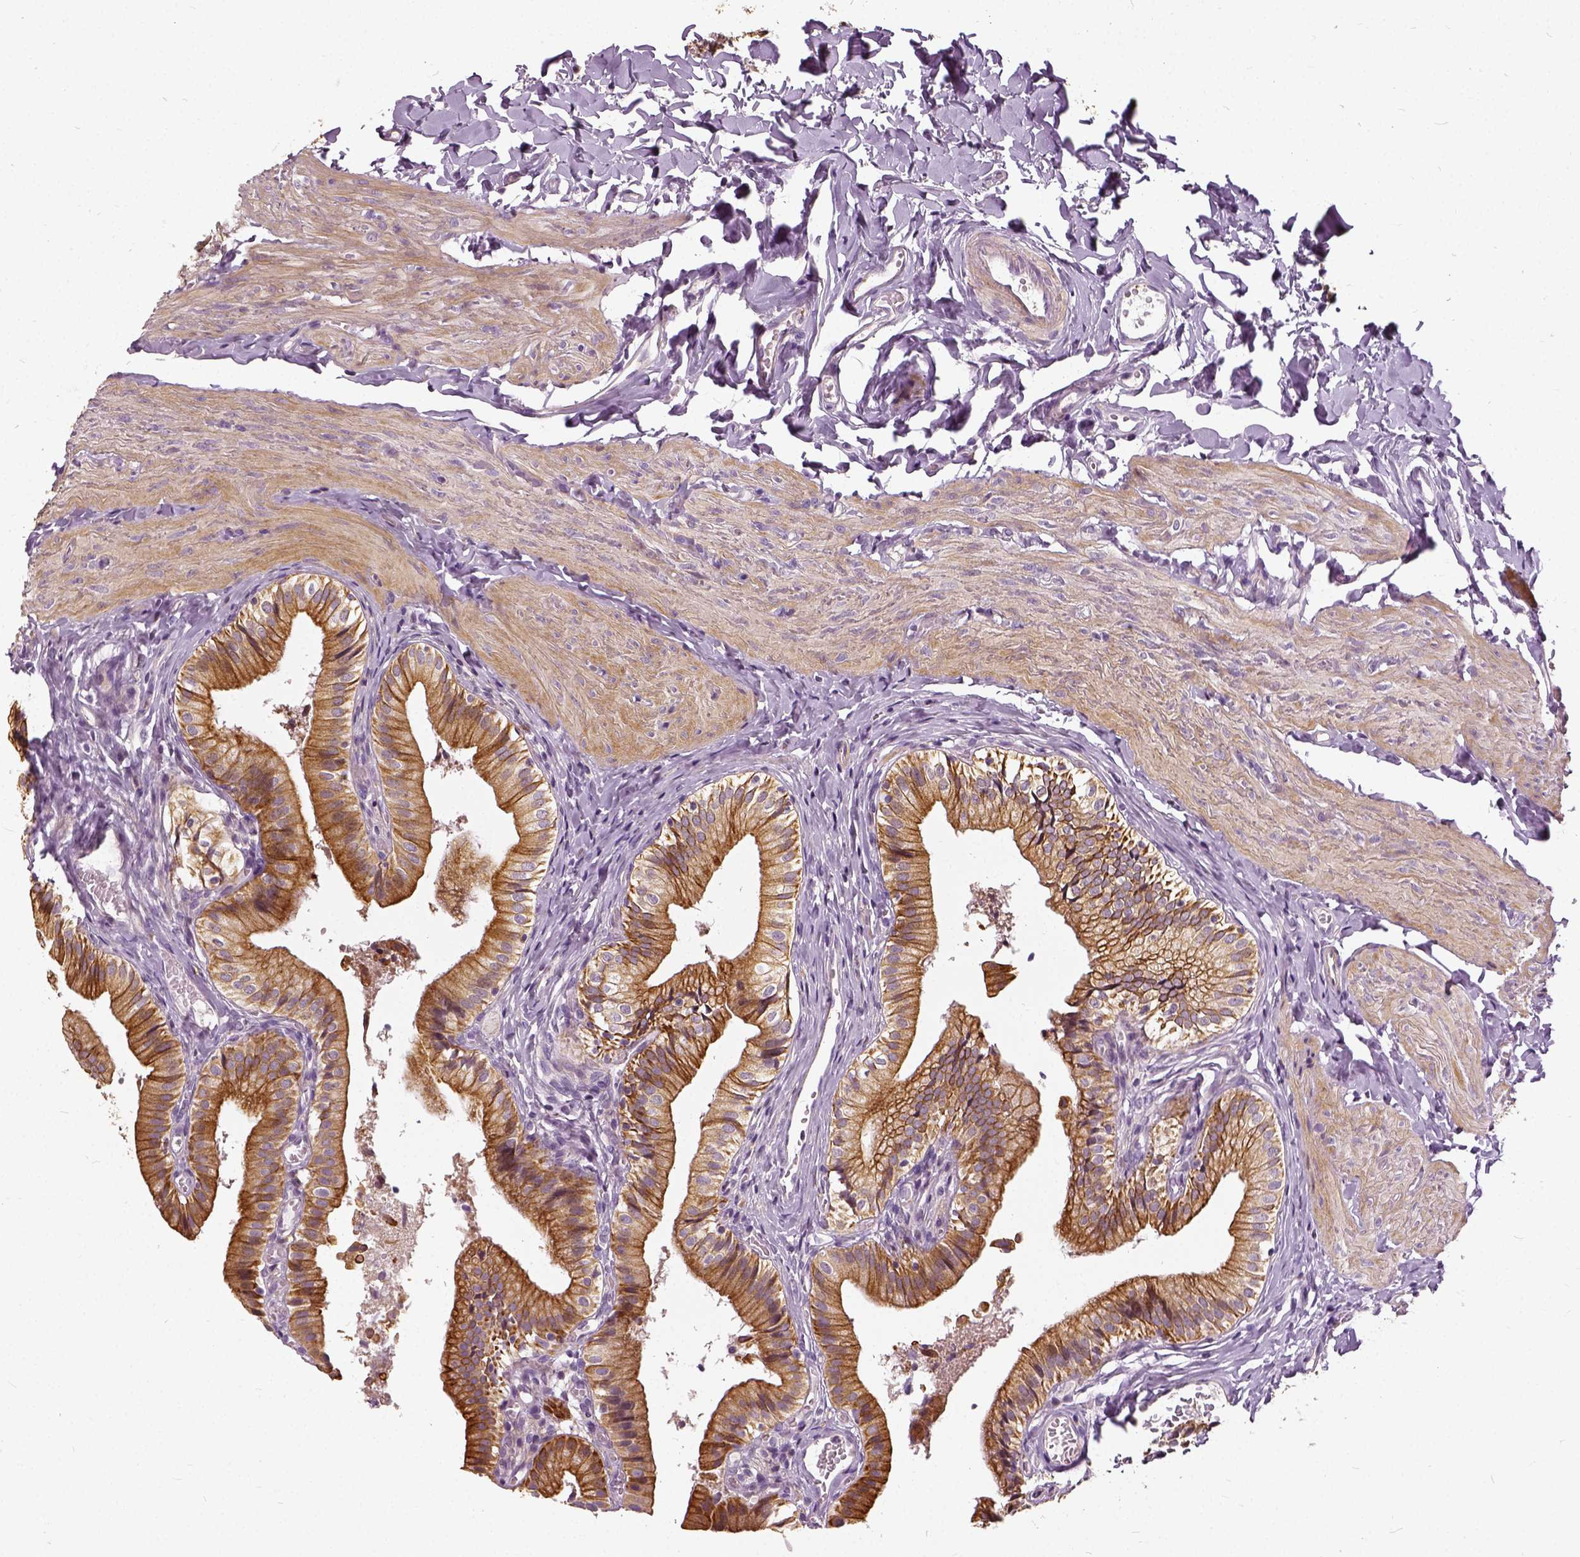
{"staining": {"intensity": "strong", "quantity": ">75%", "location": "cytoplasmic/membranous"}, "tissue": "gallbladder", "cell_type": "Glandular cells", "image_type": "normal", "snomed": [{"axis": "morphology", "description": "Normal tissue, NOS"}, {"axis": "topography", "description": "Gallbladder"}], "caption": "A histopathology image showing strong cytoplasmic/membranous expression in about >75% of glandular cells in benign gallbladder, as visualized by brown immunohistochemical staining.", "gene": "ILRUN", "patient": {"sex": "female", "age": 47}}